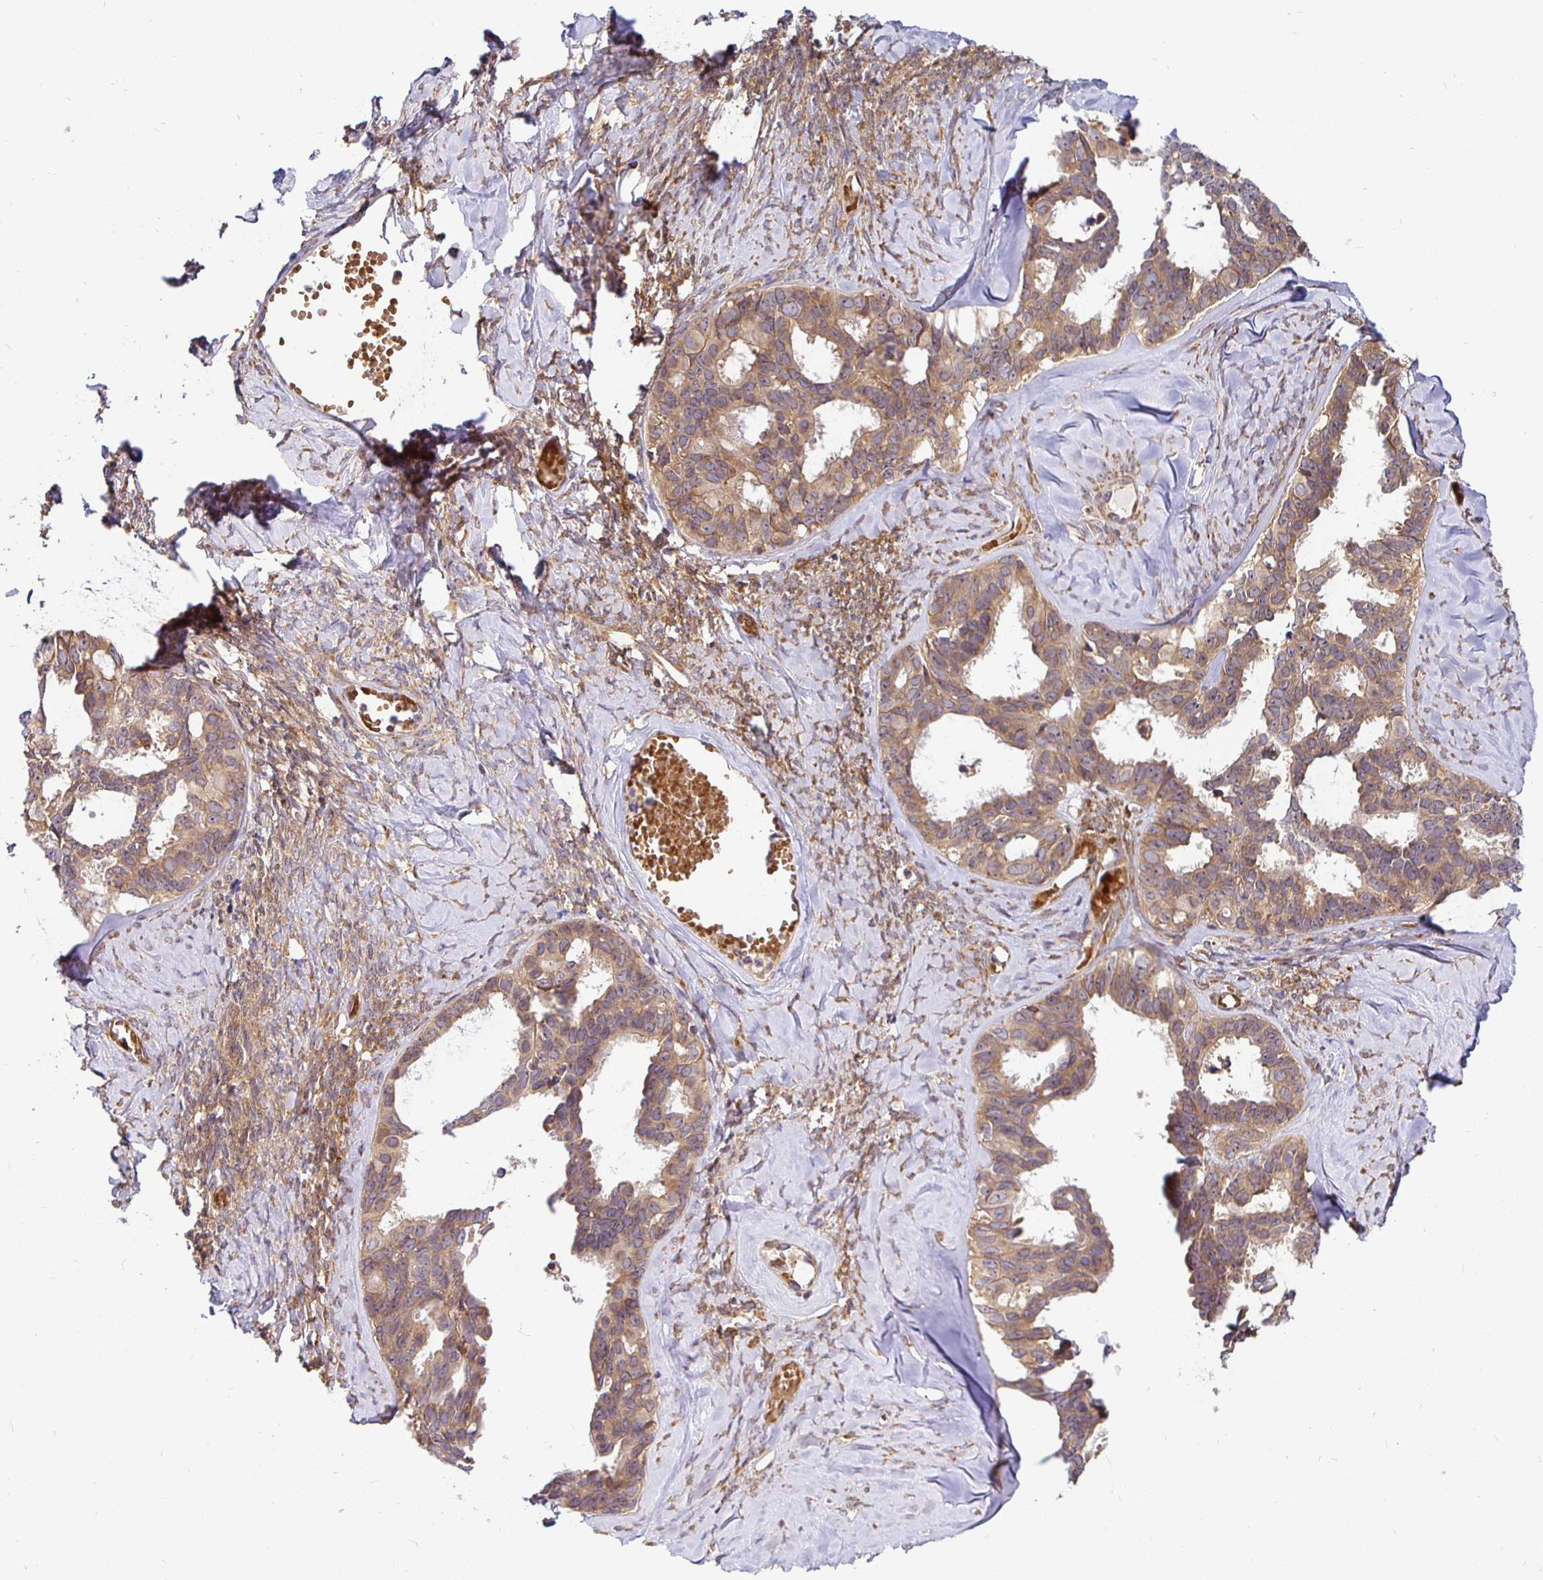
{"staining": {"intensity": "moderate", "quantity": ">75%", "location": "cytoplasmic/membranous"}, "tissue": "ovarian cancer", "cell_type": "Tumor cells", "image_type": "cancer", "snomed": [{"axis": "morphology", "description": "Cystadenocarcinoma, serous, NOS"}, {"axis": "topography", "description": "Ovary"}], "caption": "Tumor cells display medium levels of moderate cytoplasmic/membranous expression in approximately >75% of cells in ovarian cancer.", "gene": "IRAK1", "patient": {"sex": "female", "age": 69}}